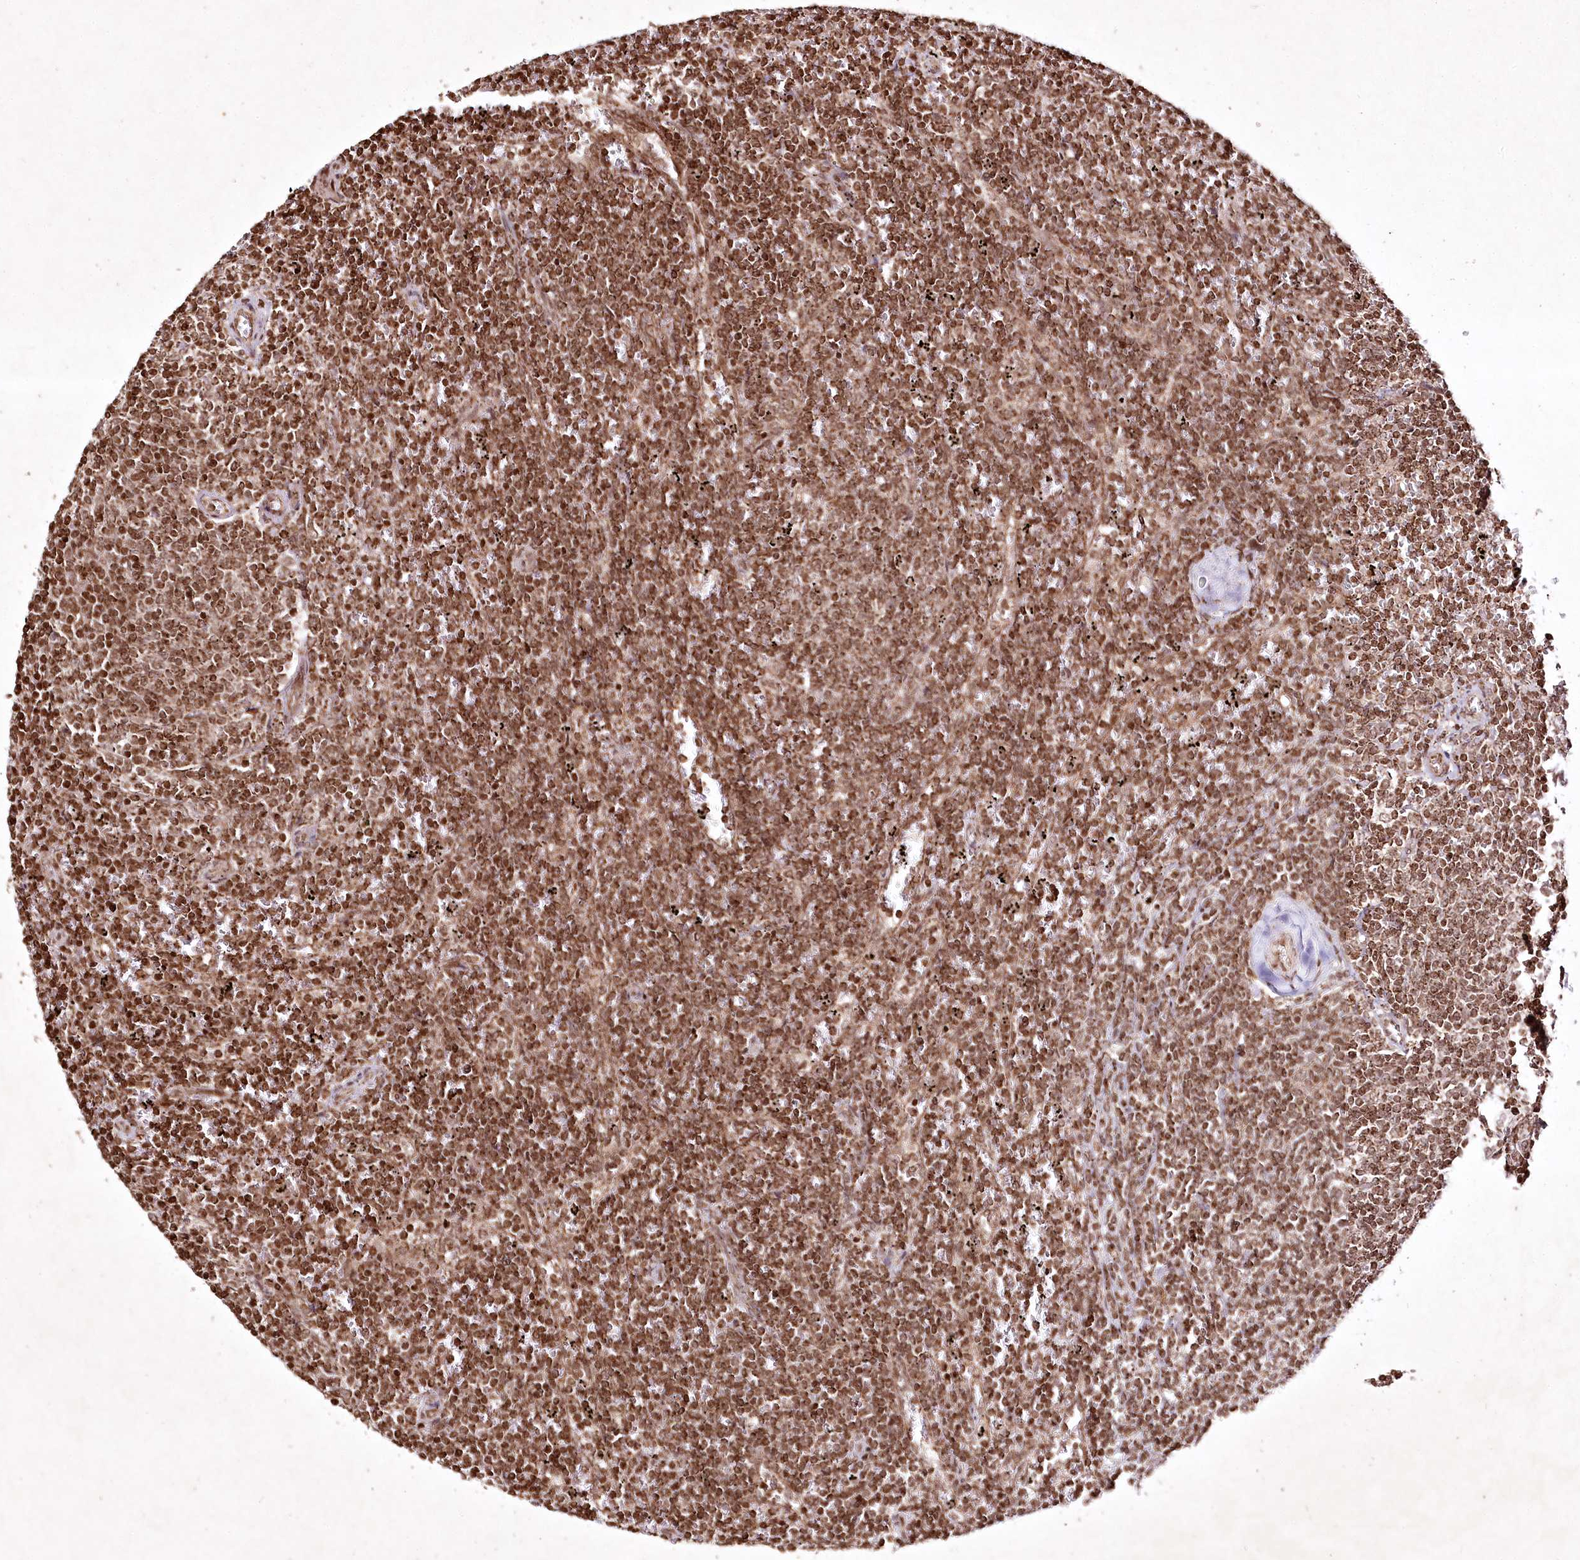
{"staining": {"intensity": "moderate", "quantity": ">75%", "location": "nuclear"}, "tissue": "lymphoma", "cell_type": "Tumor cells", "image_type": "cancer", "snomed": [{"axis": "morphology", "description": "Malignant lymphoma, non-Hodgkin's type, Low grade"}, {"axis": "topography", "description": "Spleen"}], "caption": "Moderate nuclear expression is appreciated in approximately >75% of tumor cells in lymphoma.", "gene": "CARM1", "patient": {"sex": "female", "age": 50}}